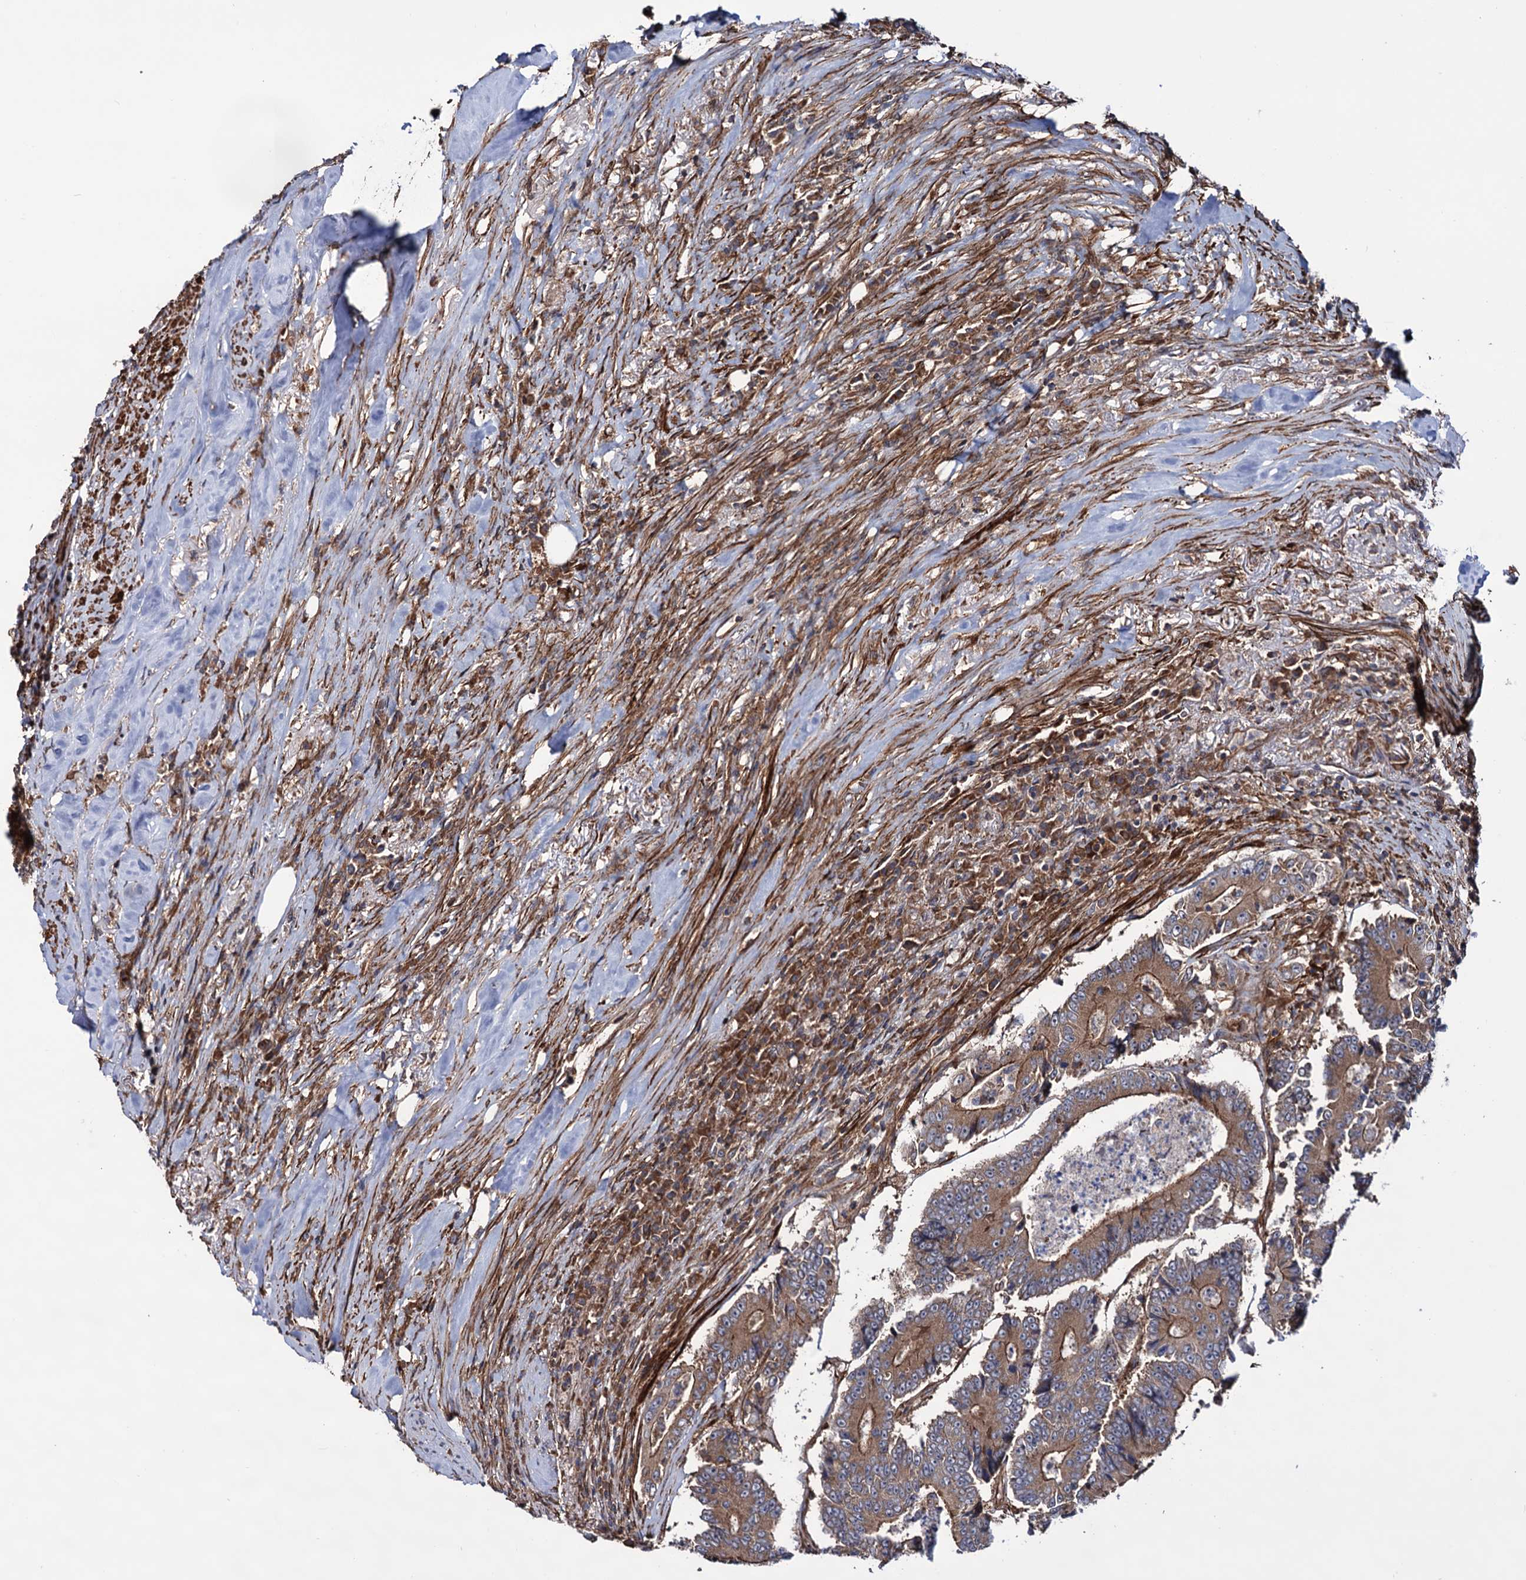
{"staining": {"intensity": "moderate", "quantity": ">75%", "location": "cytoplasmic/membranous"}, "tissue": "colorectal cancer", "cell_type": "Tumor cells", "image_type": "cancer", "snomed": [{"axis": "morphology", "description": "Adenocarcinoma, NOS"}, {"axis": "topography", "description": "Colon"}], "caption": "Protein expression analysis of human colorectal cancer (adenocarcinoma) reveals moderate cytoplasmic/membranous staining in approximately >75% of tumor cells.", "gene": "FERMT2", "patient": {"sex": "male", "age": 83}}